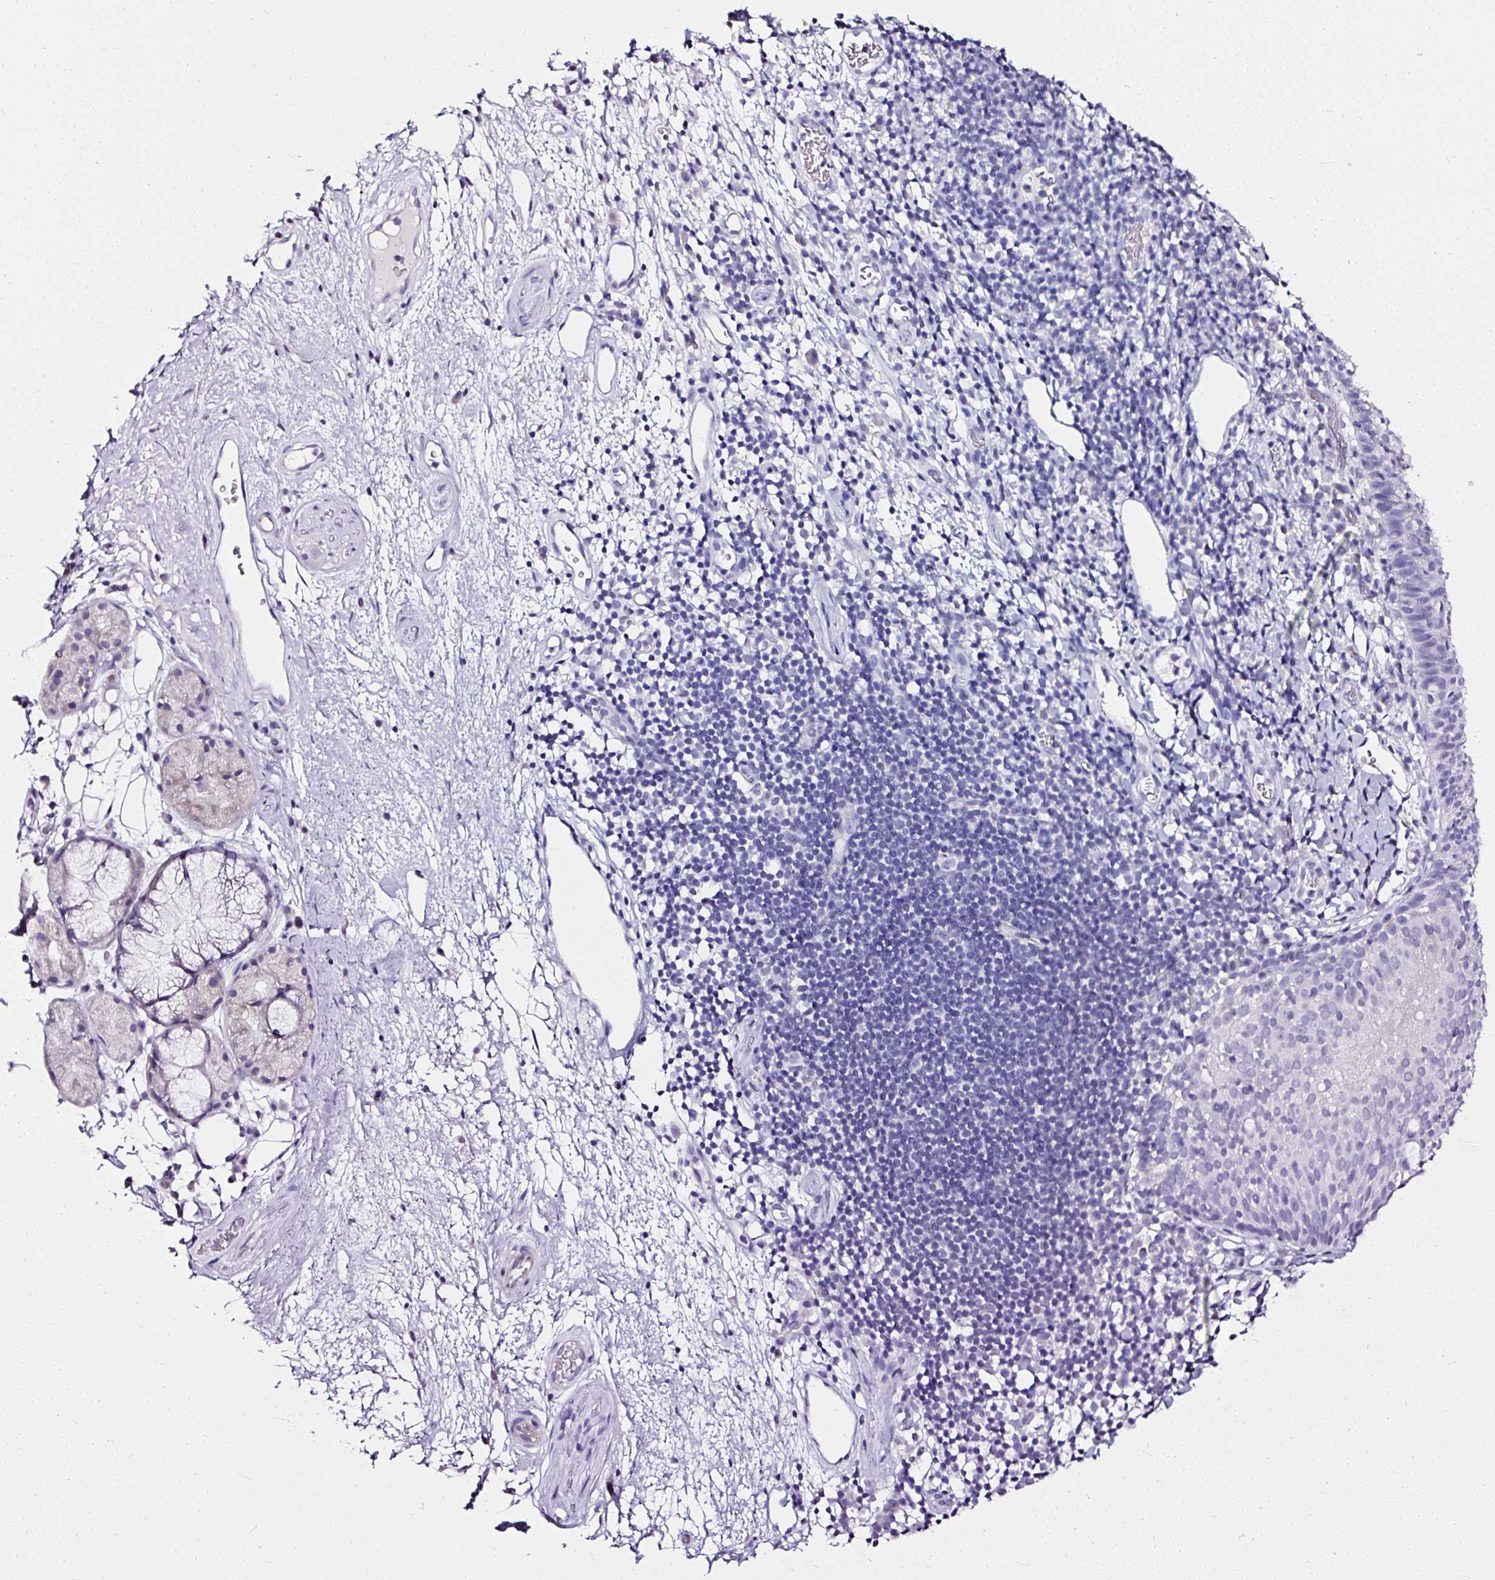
{"staining": {"intensity": "negative", "quantity": "none", "location": "none"}, "tissue": "nasopharynx", "cell_type": "Respiratory epithelial cells", "image_type": "normal", "snomed": [{"axis": "morphology", "description": "Normal tissue, NOS"}, {"axis": "topography", "description": "Lymph node"}, {"axis": "topography", "description": "Cartilage tissue"}, {"axis": "topography", "description": "Nasopharynx"}], "caption": "Human nasopharynx stained for a protein using immunohistochemistry demonstrates no positivity in respiratory epithelial cells.", "gene": "ATP2A1", "patient": {"sex": "male", "age": 63}}